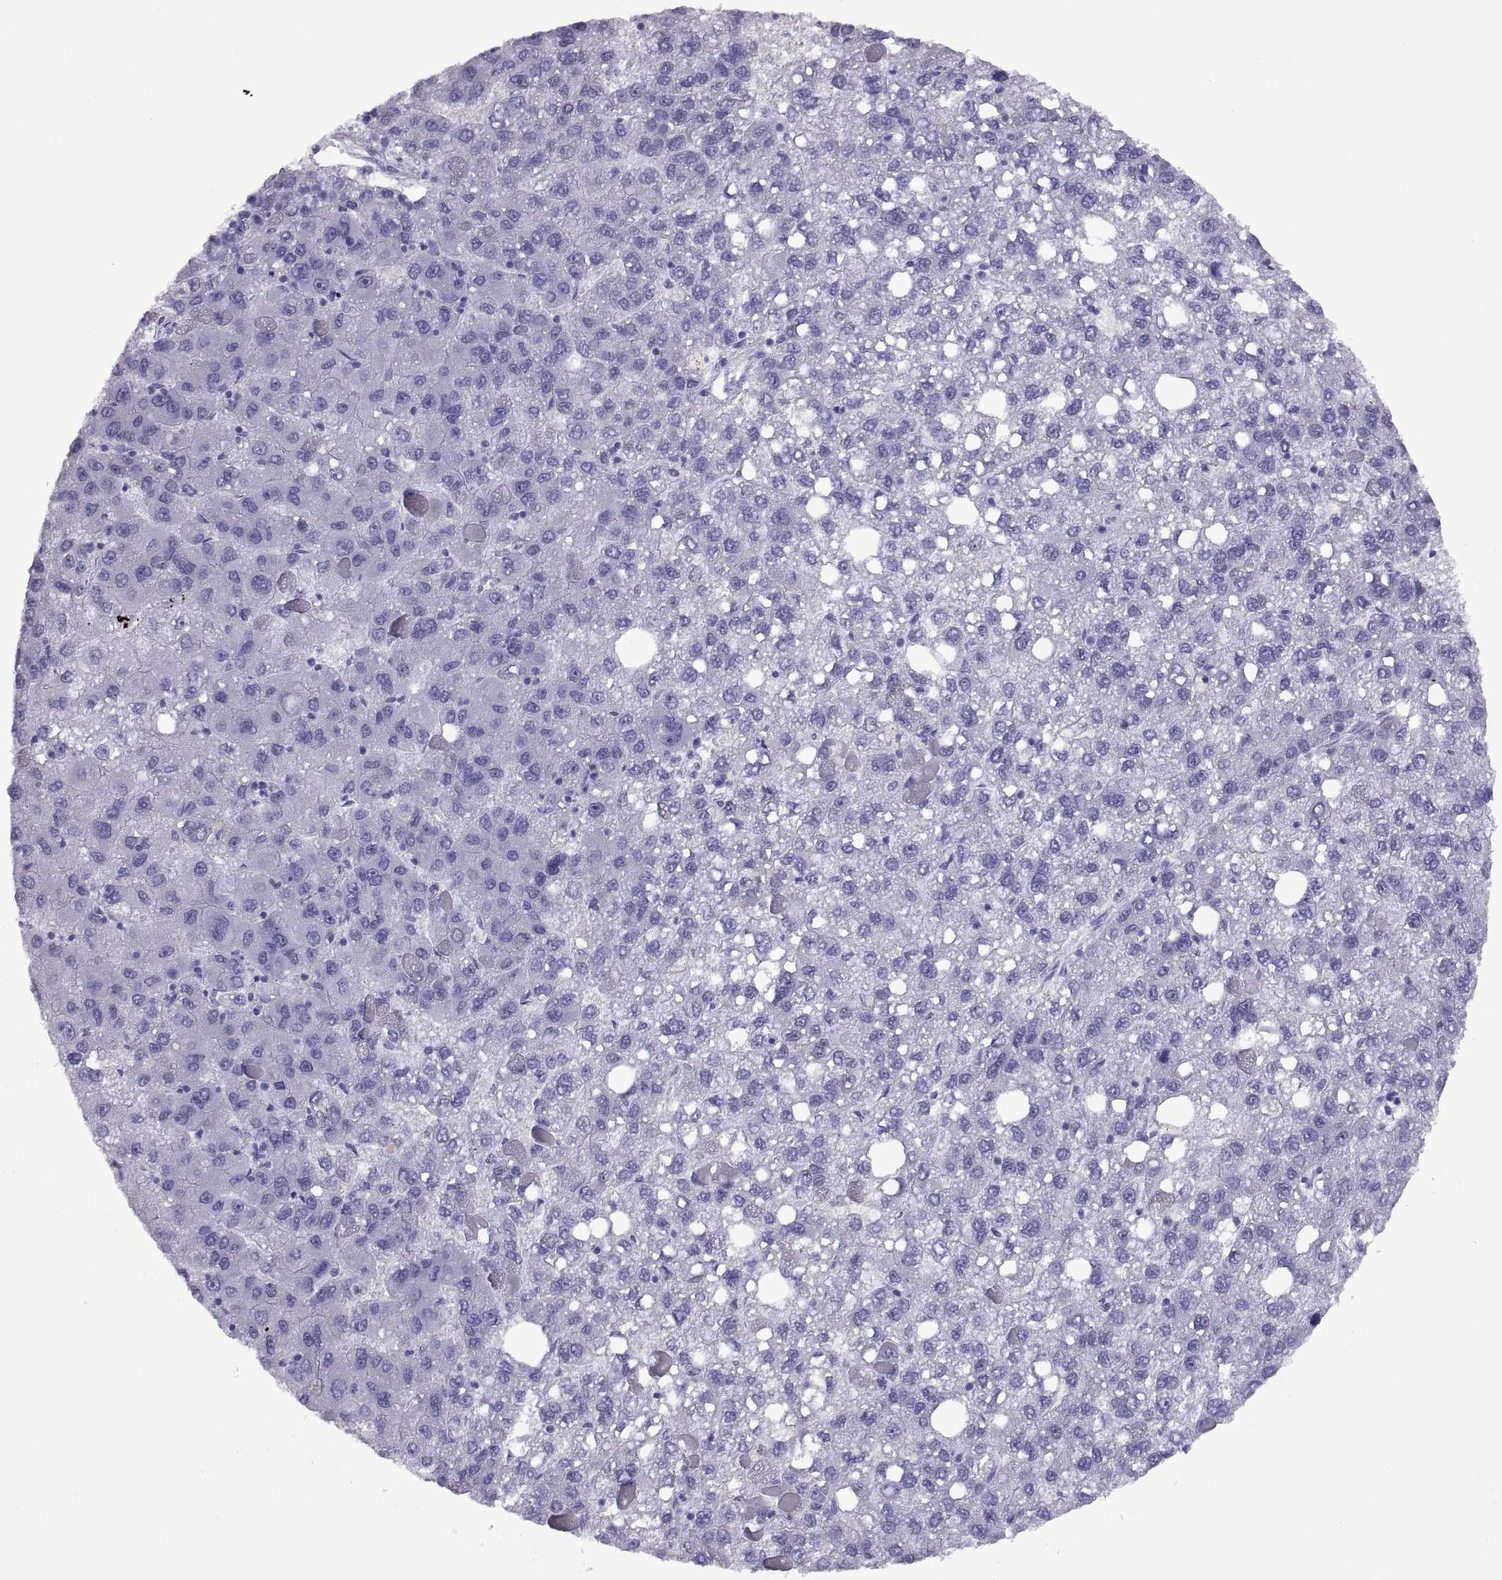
{"staining": {"intensity": "negative", "quantity": "none", "location": "none"}, "tissue": "liver cancer", "cell_type": "Tumor cells", "image_type": "cancer", "snomed": [{"axis": "morphology", "description": "Carcinoma, Hepatocellular, NOS"}, {"axis": "topography", "description": "Liver"}], "caption": "A photomicrograph of human liver cancer is negative for staining in tumor cells.", "gene": "RGS20", "patient": {"sex": "female", "age": 82}}